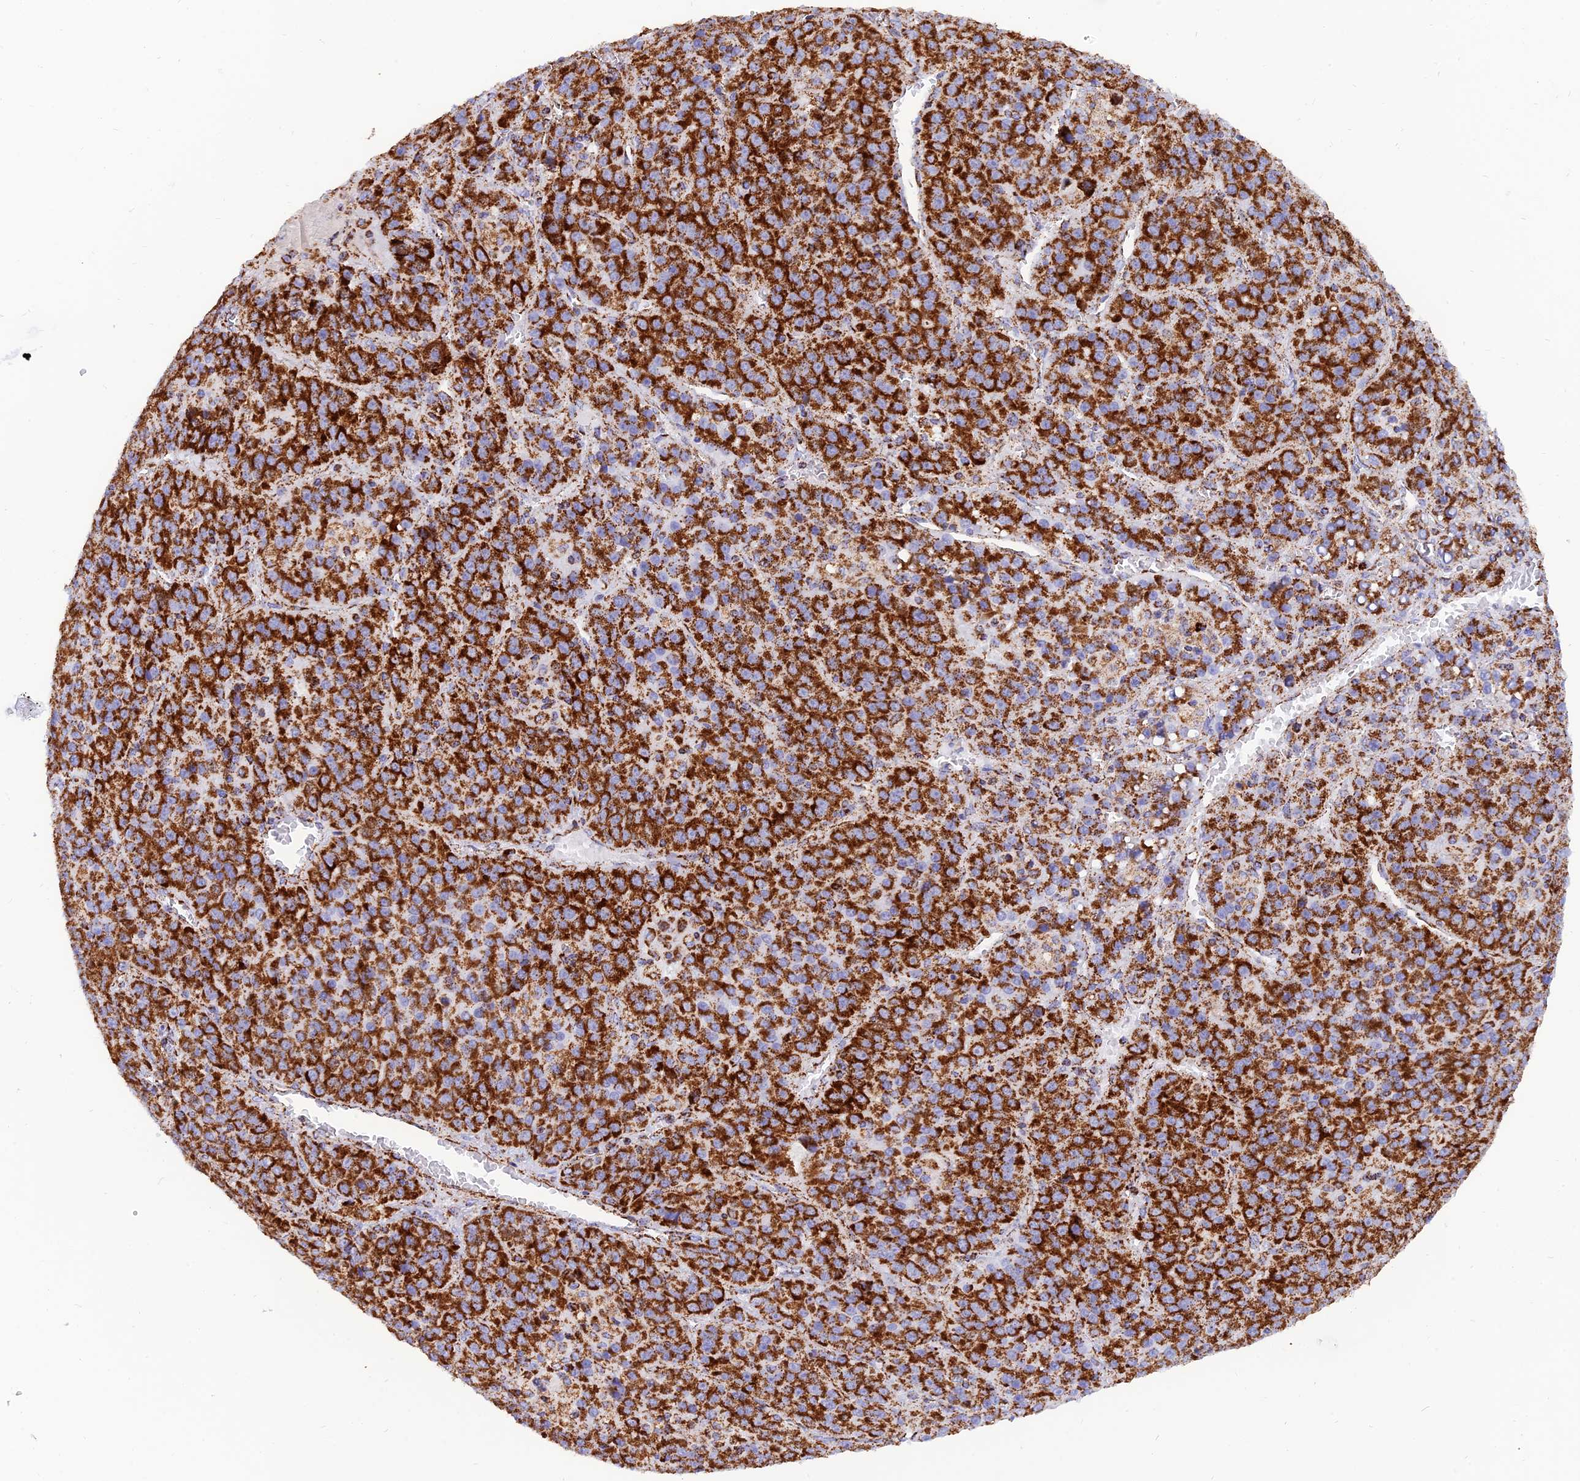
{"staining": {"intensity": "strong", "quantity": ">75%", "location": "cytoplasmic/membranous"}, "tissue": "liver cancer", "cell_type": "Tumor cells", "image_type": "cancer", "snomed": [{"axis": "morphology", "description": "Carcinoma, Hepatocellular, NOS"}, {"axis": "topography", "description": "Liver"}], "caption": "Liver cancer tissue exhibits strong cytoplasmic/membranous expression in about >75% of tumor cells", "gene": "NDUFB6", "patient": {"sex": "female", "age": 53}}